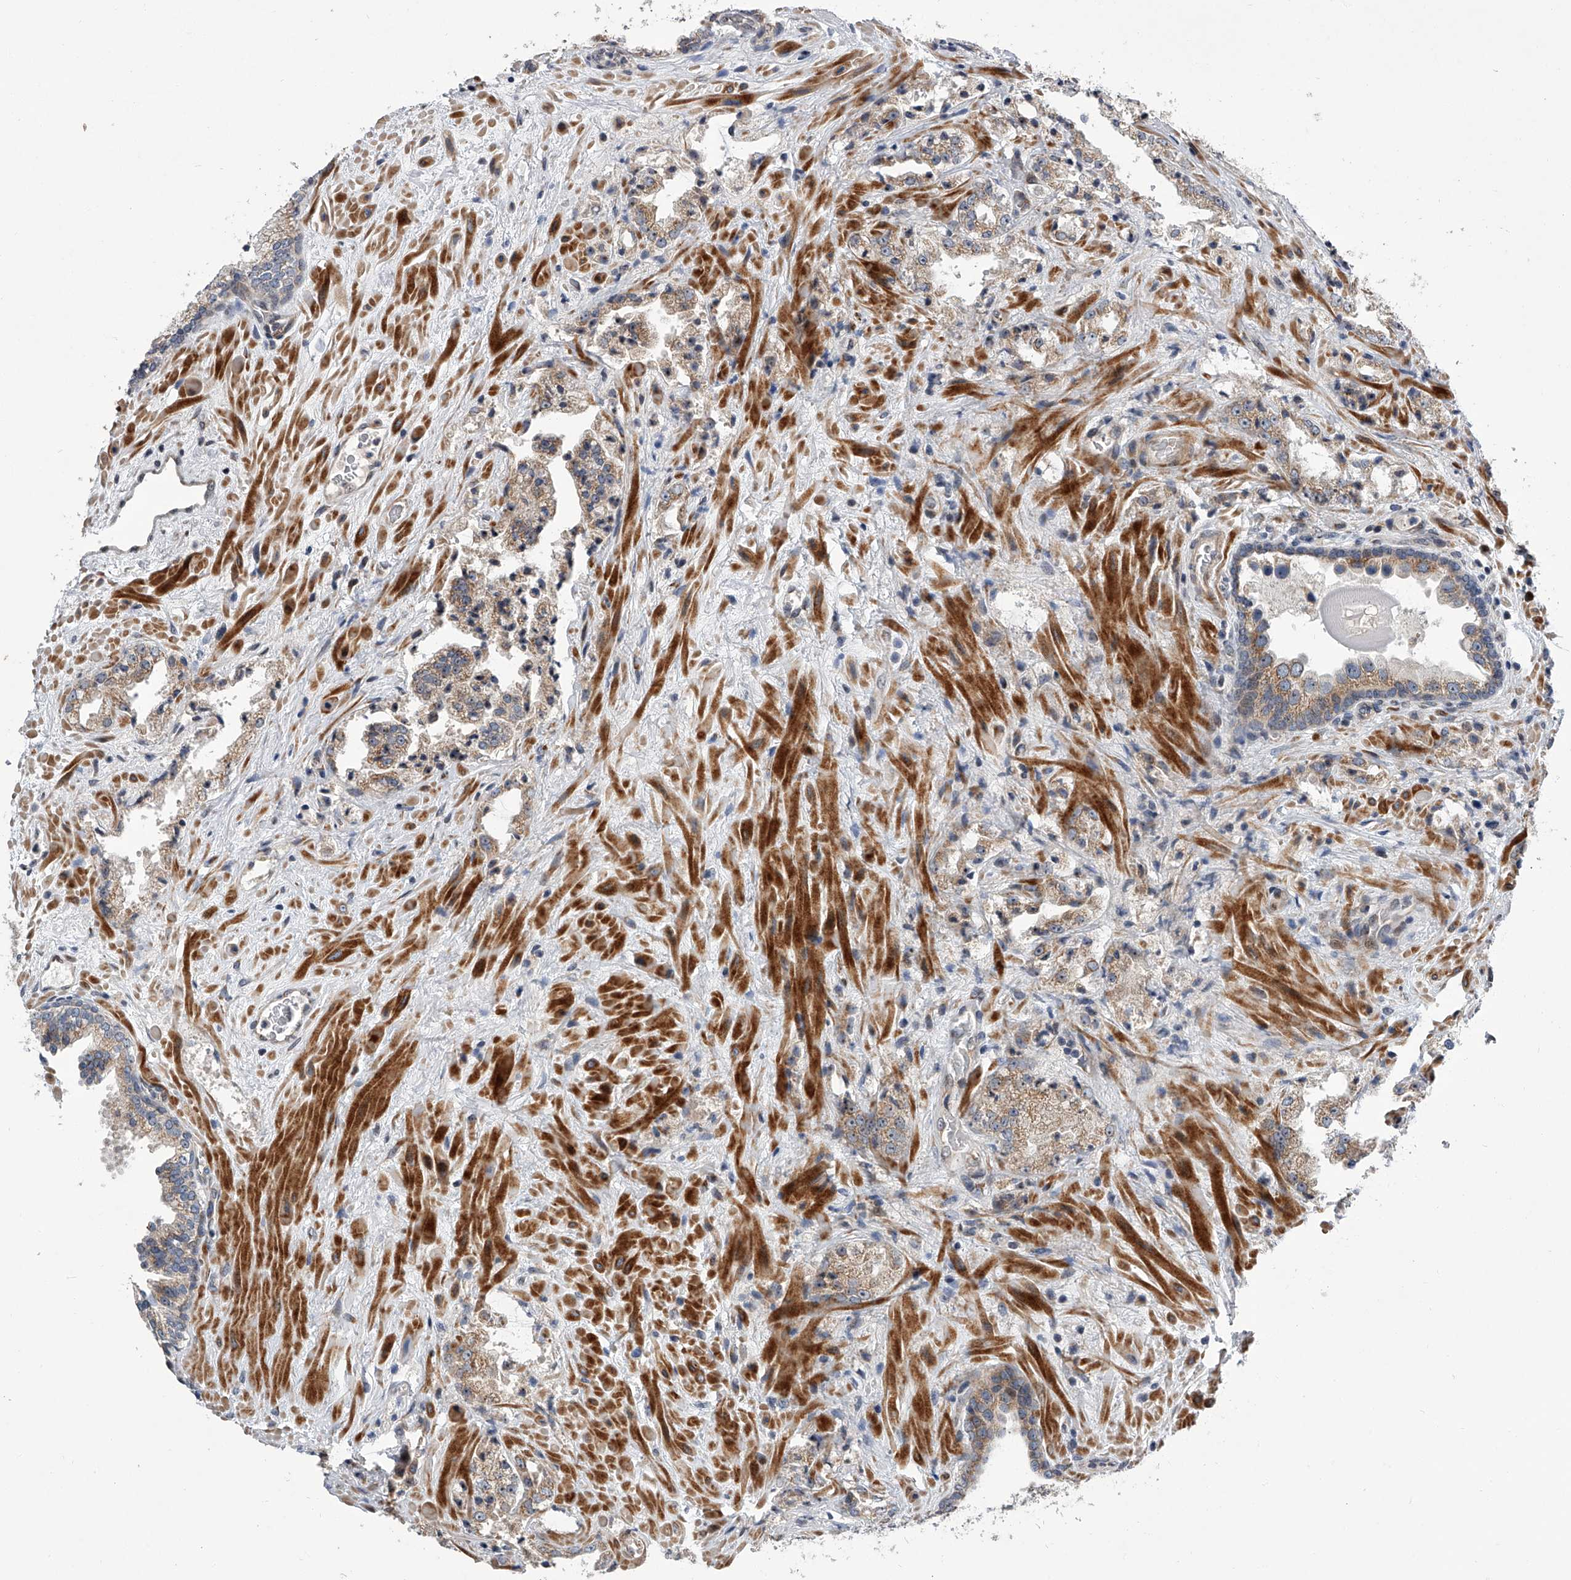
{"staining": {"intensity": "weak", "quantity": ">75%", "location": "cytoplasmic/membranous"}, "tissue": "prostate cancer", "cell_type": "Tumor cells", "image_type": "cancer", "snomed": [{"axis": "morphology", "description": "Adenocarcinoma, High grade"}, {"axis": "topography", "description": "Prostate"}], "caption": "Brown immunohistochemical staining in human adenocarcinoma (high-grade) (prostate) demonstrates weak cytoplasmic/membranous expression in approximately >75% of tumor cells. (Brightfield microscopy of DAB IHC at high magnification).", "gene": "DLGAP2", "patient": {"sex": "male", "age": 64}}